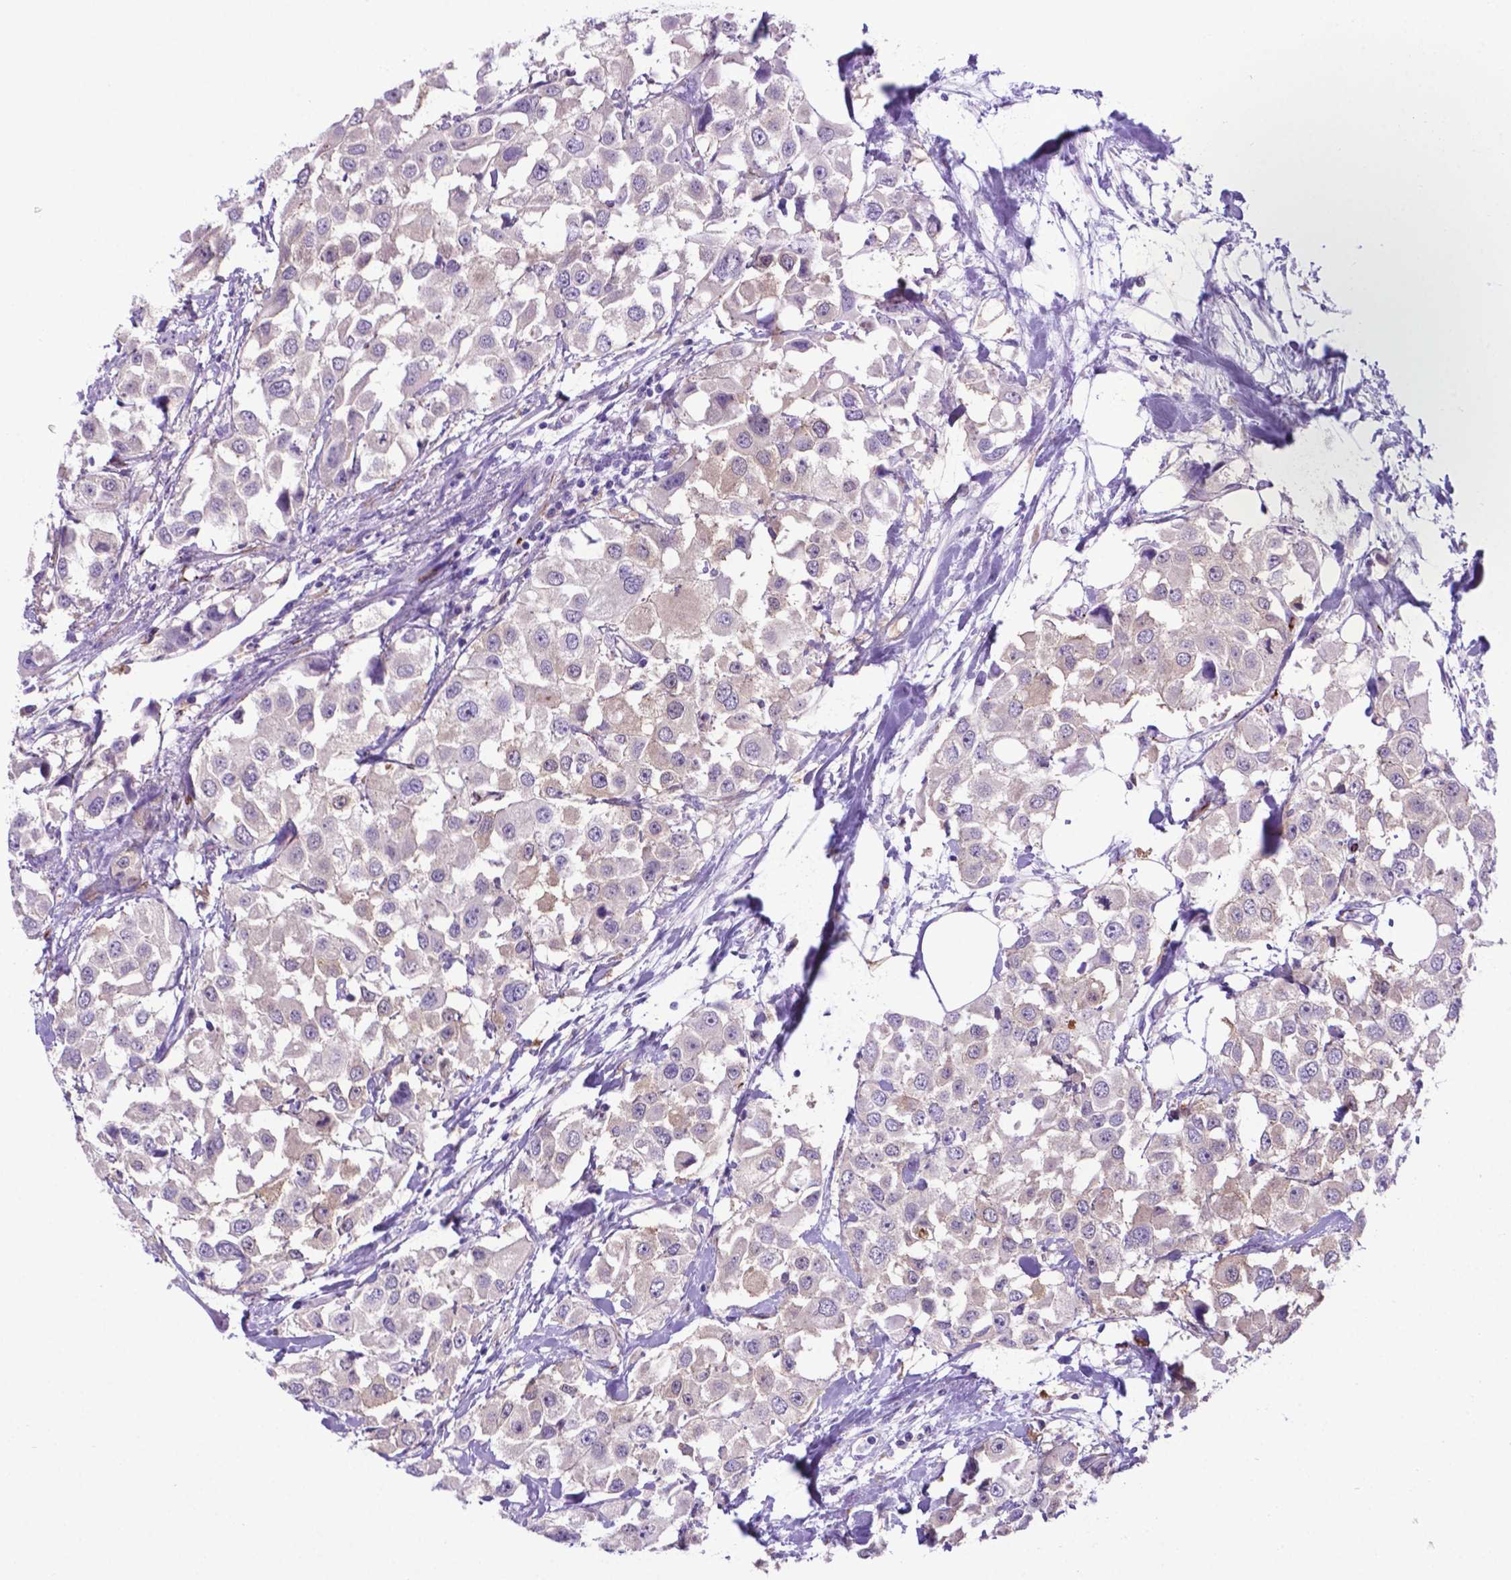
{"staining": {"intensity": "weak", "quantity": "<25%", "location": "cytoplasmic/membranous"}, "tissue": "urothelial cancer", "cell_type": "Tumor cells", "image_type": "cancer", "snomed": [{"axis": "morphology", "description": "Urothelial carcinoma, High grade"}, {"axis": "topography", "description": "Urinary bladder"}], "caption": "High power microscopy photomicrograph of an IHC image of urothelial carcinoma (high-grade), revealing no significant staining in tumor cells. (DAB immunohistochemistry, high magnification).", "gene": "LZTR1", "patient": {"sex": "female", "age": 64}}